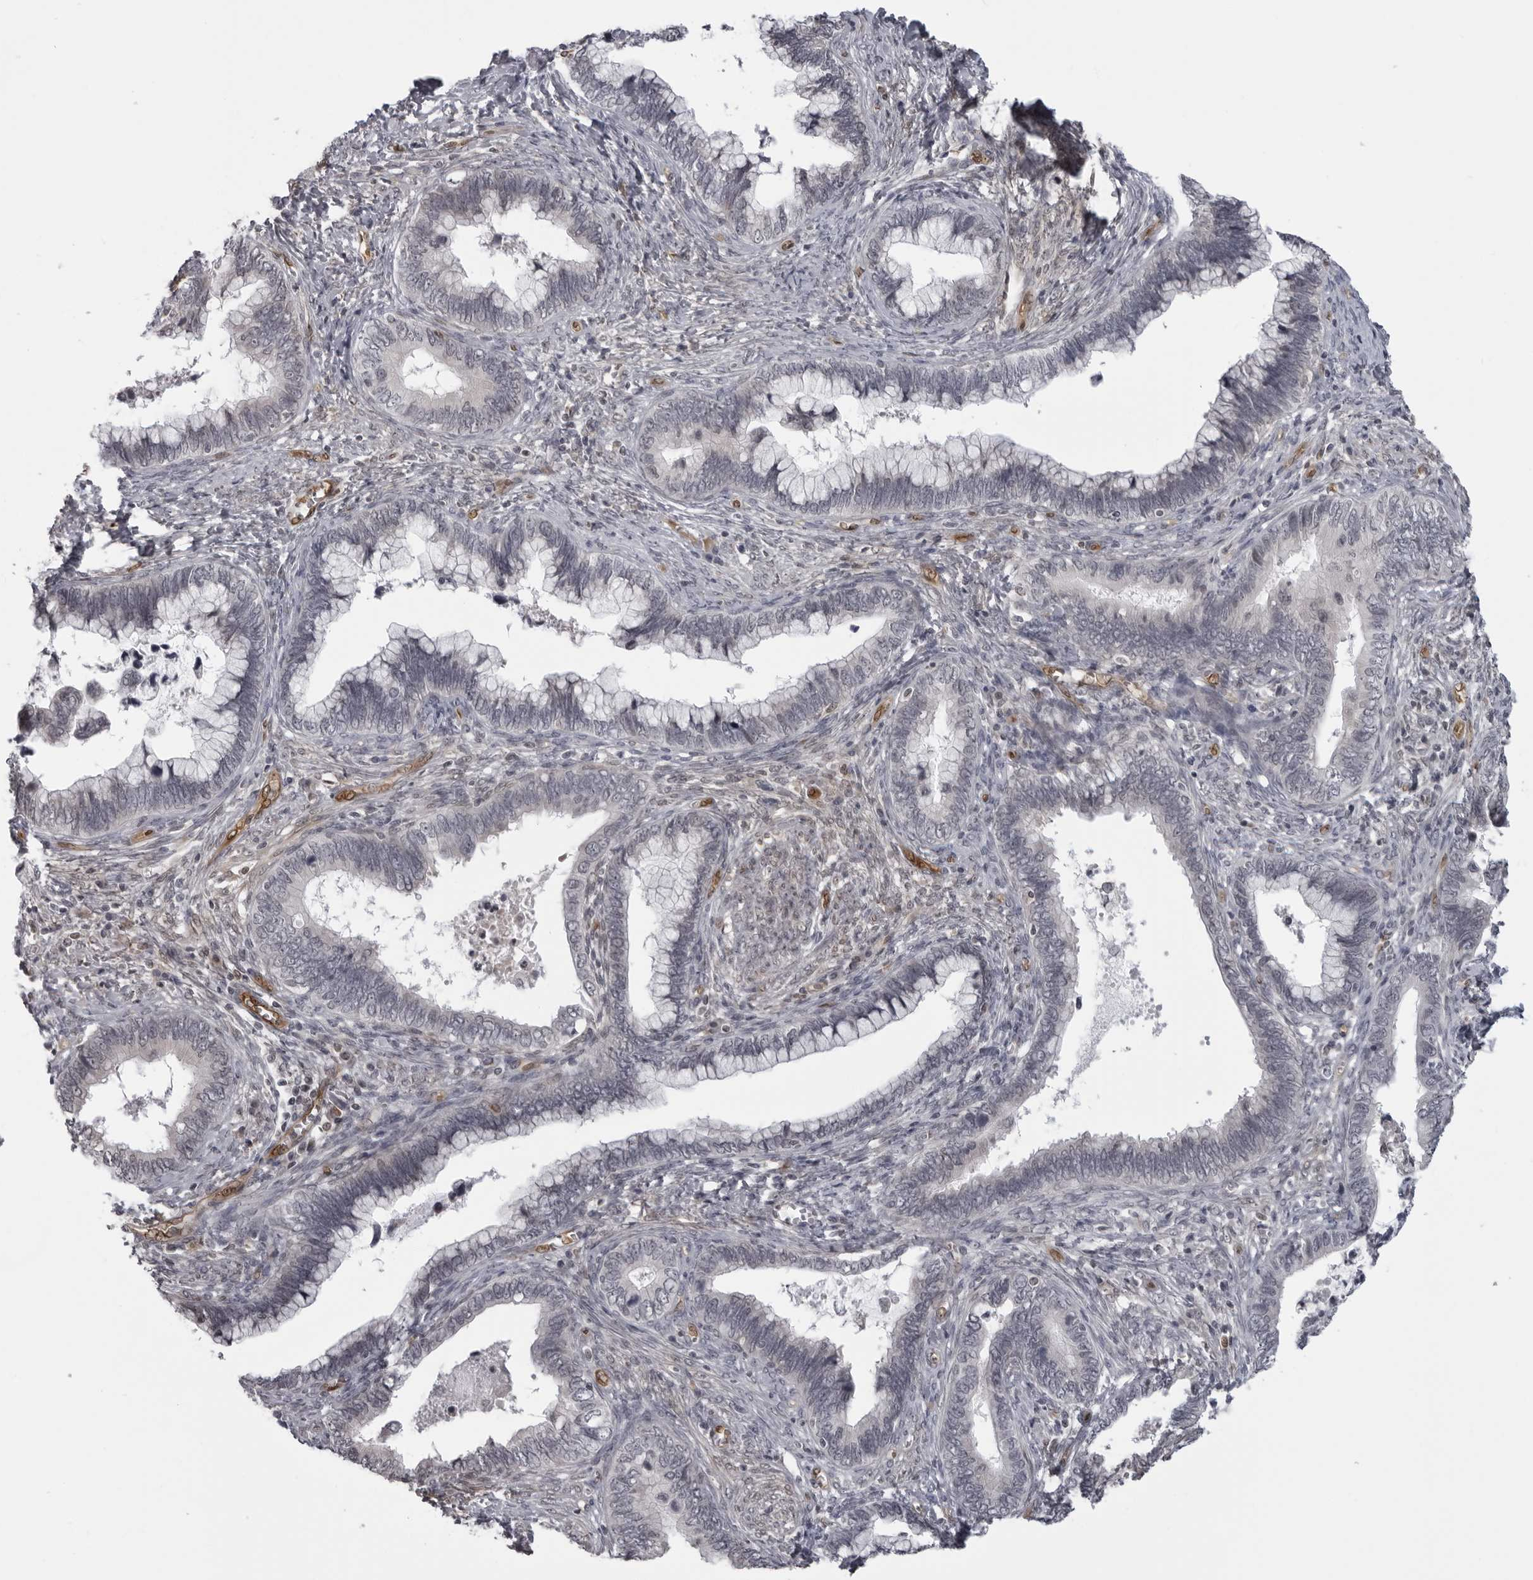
{"staining": {"intensity": "negative", "quantity": "none", "location": "none"}, "tissue": "cervical cancer", "cell_type": "Tumor cells", "image_type": "cancer", "snomed": [{"axis": "morphology", "description": "Adenocarcinoma, NOS"}, {"axis": "topography", "description": "Cervix"}], "caption": "Tumor cells show no significant positivity in cervical cancer. (DAB (3,3'-diaminobenzidine) immunohistochemistry (IHC) with hematoxylin counter stain).", "gene": "MAPK12", "patient": {"sex": "female", "age": 44}}